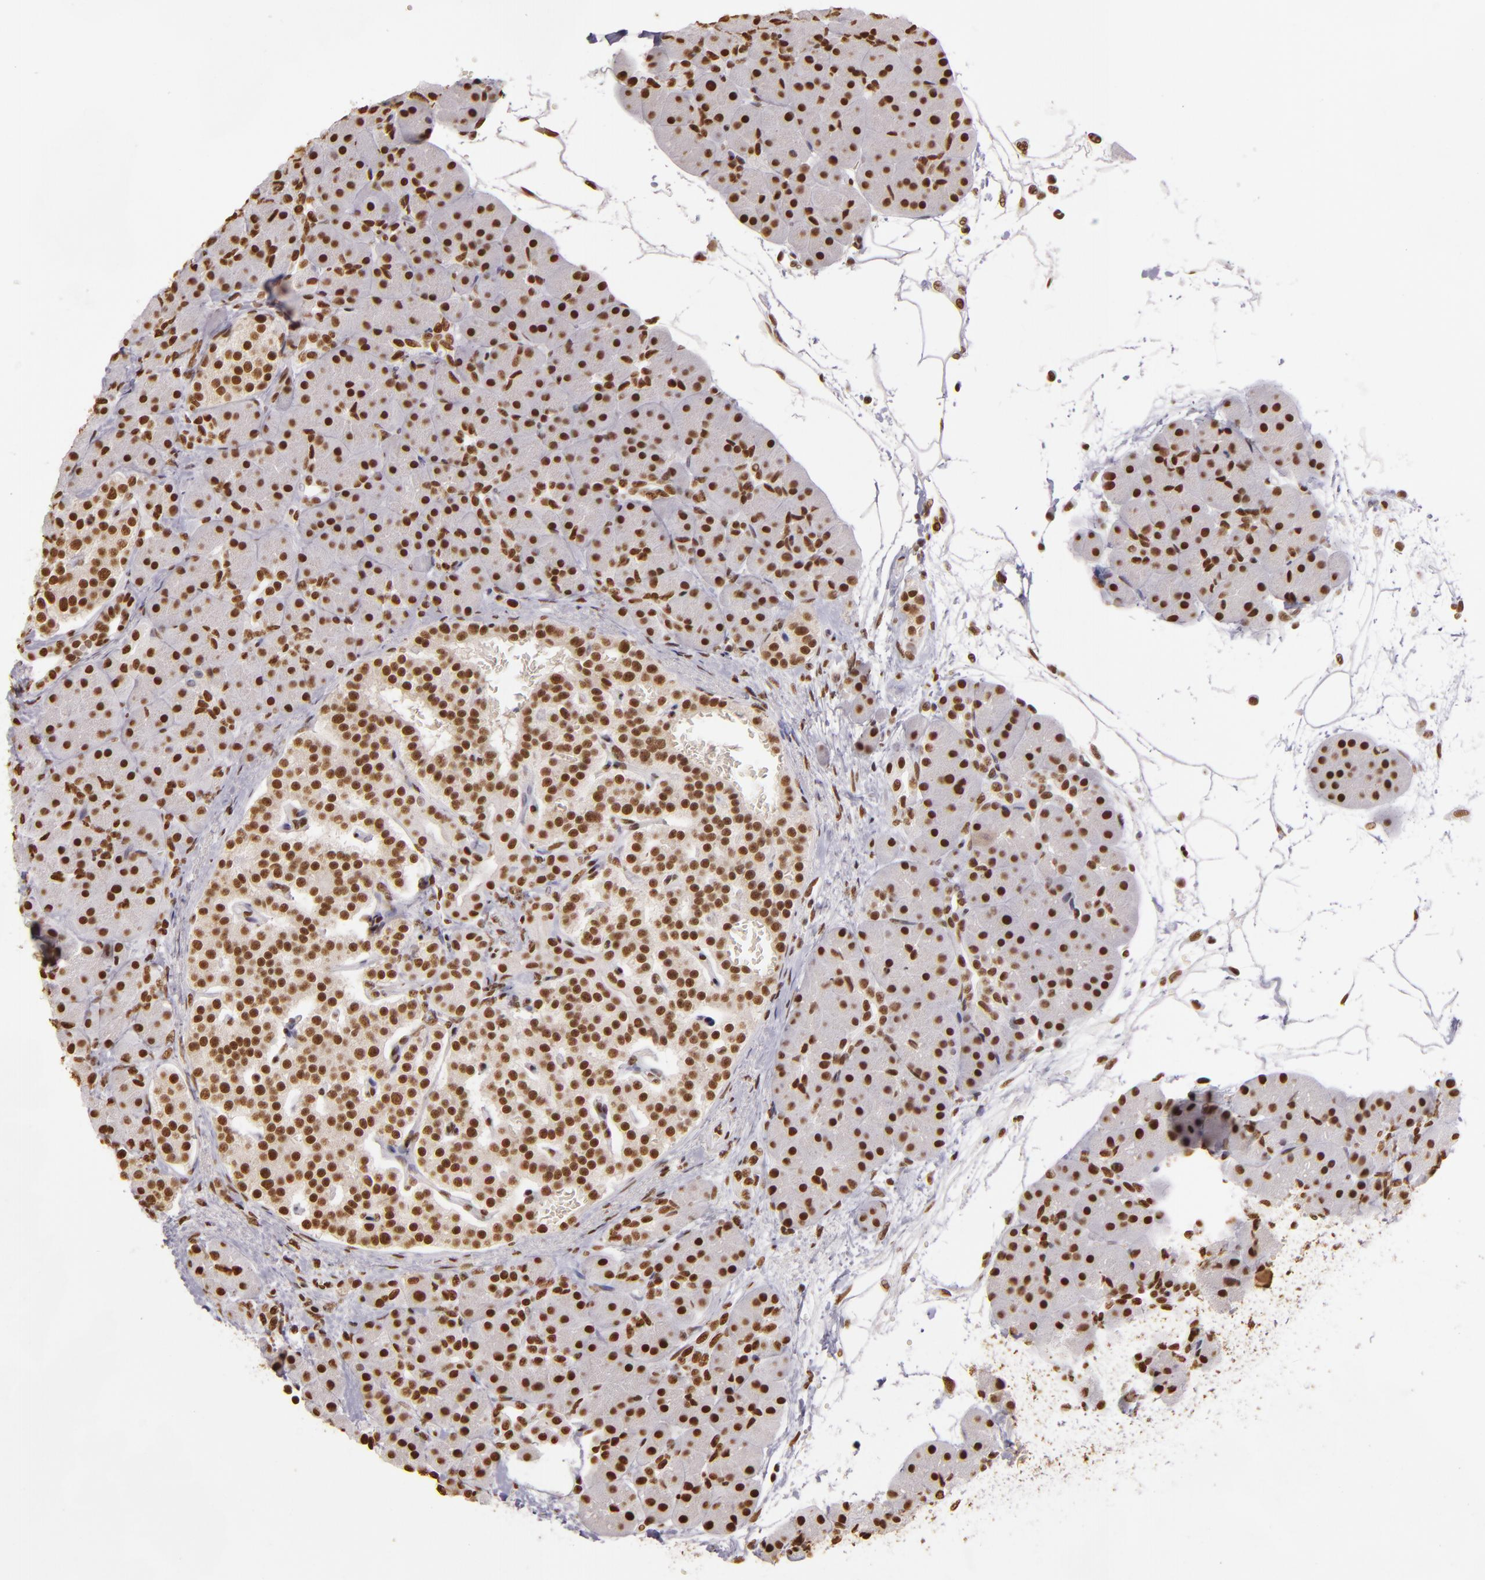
{"staining": {"intensity": "strong", "quantity": ">75%", "location": "nuclear"}, "tissue": "pancreas", "cell_type": "Exocrine glandular cells", "image_type": "normal", "snomed": [{"axis": "morphology", "description": "Normal tissue, NOS"}, {"axis": "topography", "description": "Pancreas"}], "caption": "The micrograph reveals staining of normal pancreas, revealing strong nuclear protein expression (brown color) within exocrine glandular cells. The staining was performed using DAB, with brown indicating positive protein expression. Nuclei are stained blue with hematoxylin.", "gene": "PAPOLA", "patient": {"sex": "male", "age": 66}}